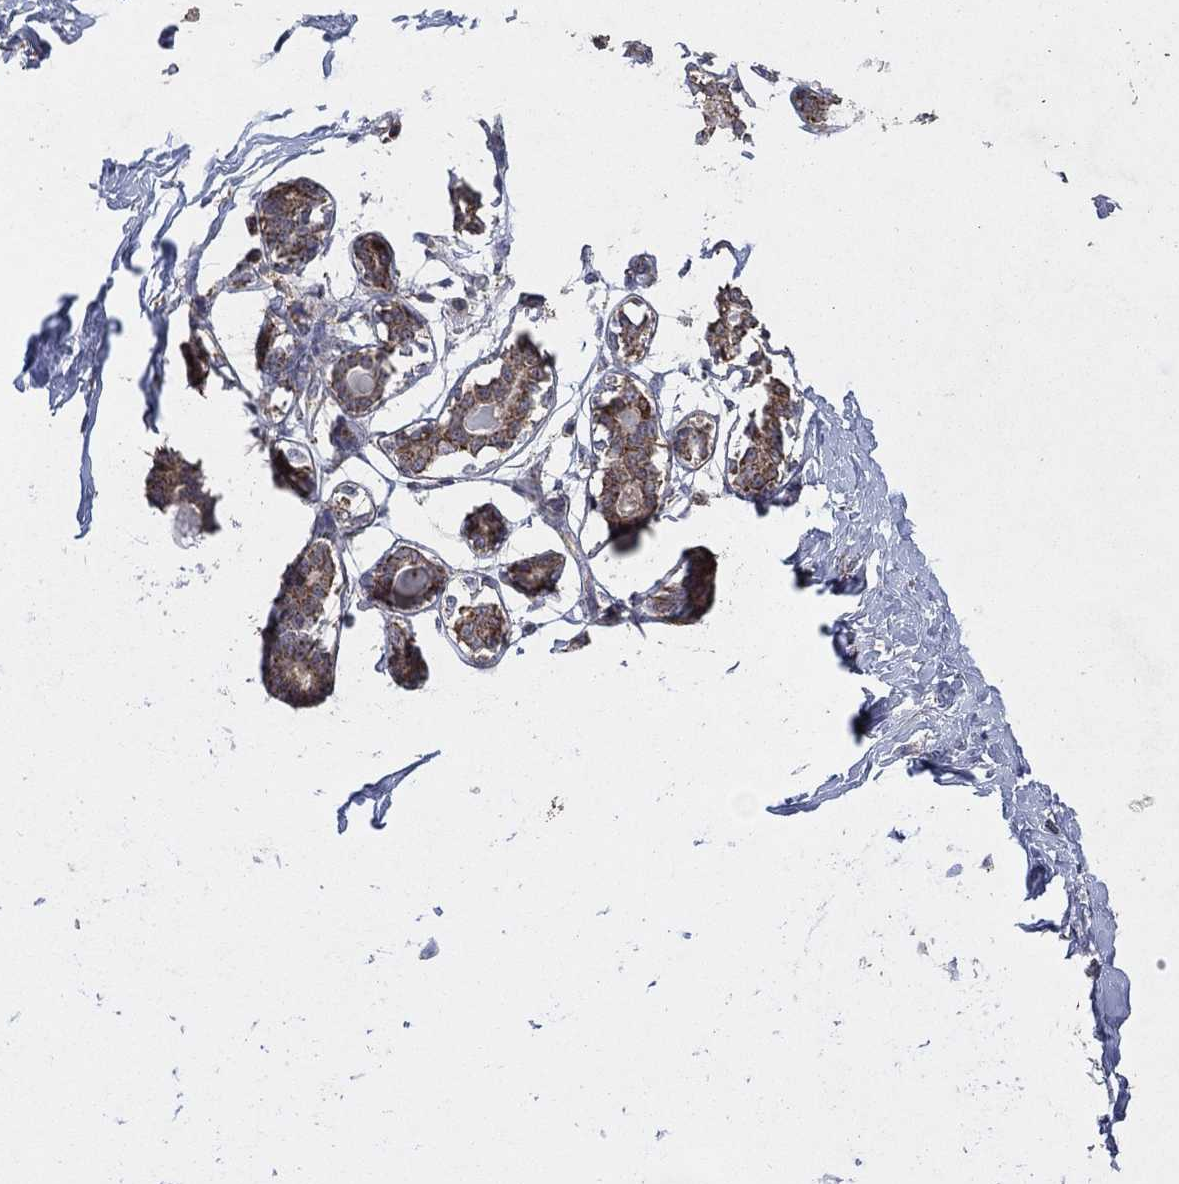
{"staining": {"intensity": "moderate", "quantity": ">75%", "location": "cytoplasmic/membranous"}, "tissue": "breast", "cell_type": "Glandular cells", "image_type": "normal", "snomed": [{"axis": "morphology", "description": "Normal tissue, NOS"}, {"axis": "morphology", "description": "Lobular carcinoma, in situ"}, {"axis": "topography", "description": "Breast"}], "caption": "The micrograph shows staining of normal breast, revealing moderate cytoplasmic/membranous protein positivity (brown color) within glandular cells. The staining is performed using DAB brown chromogen to label protein expression. The nuclei are counter-stained blue using hematoxylin.", "gene": "DPH1", "patient": {"sex": "female", "age": 35}}